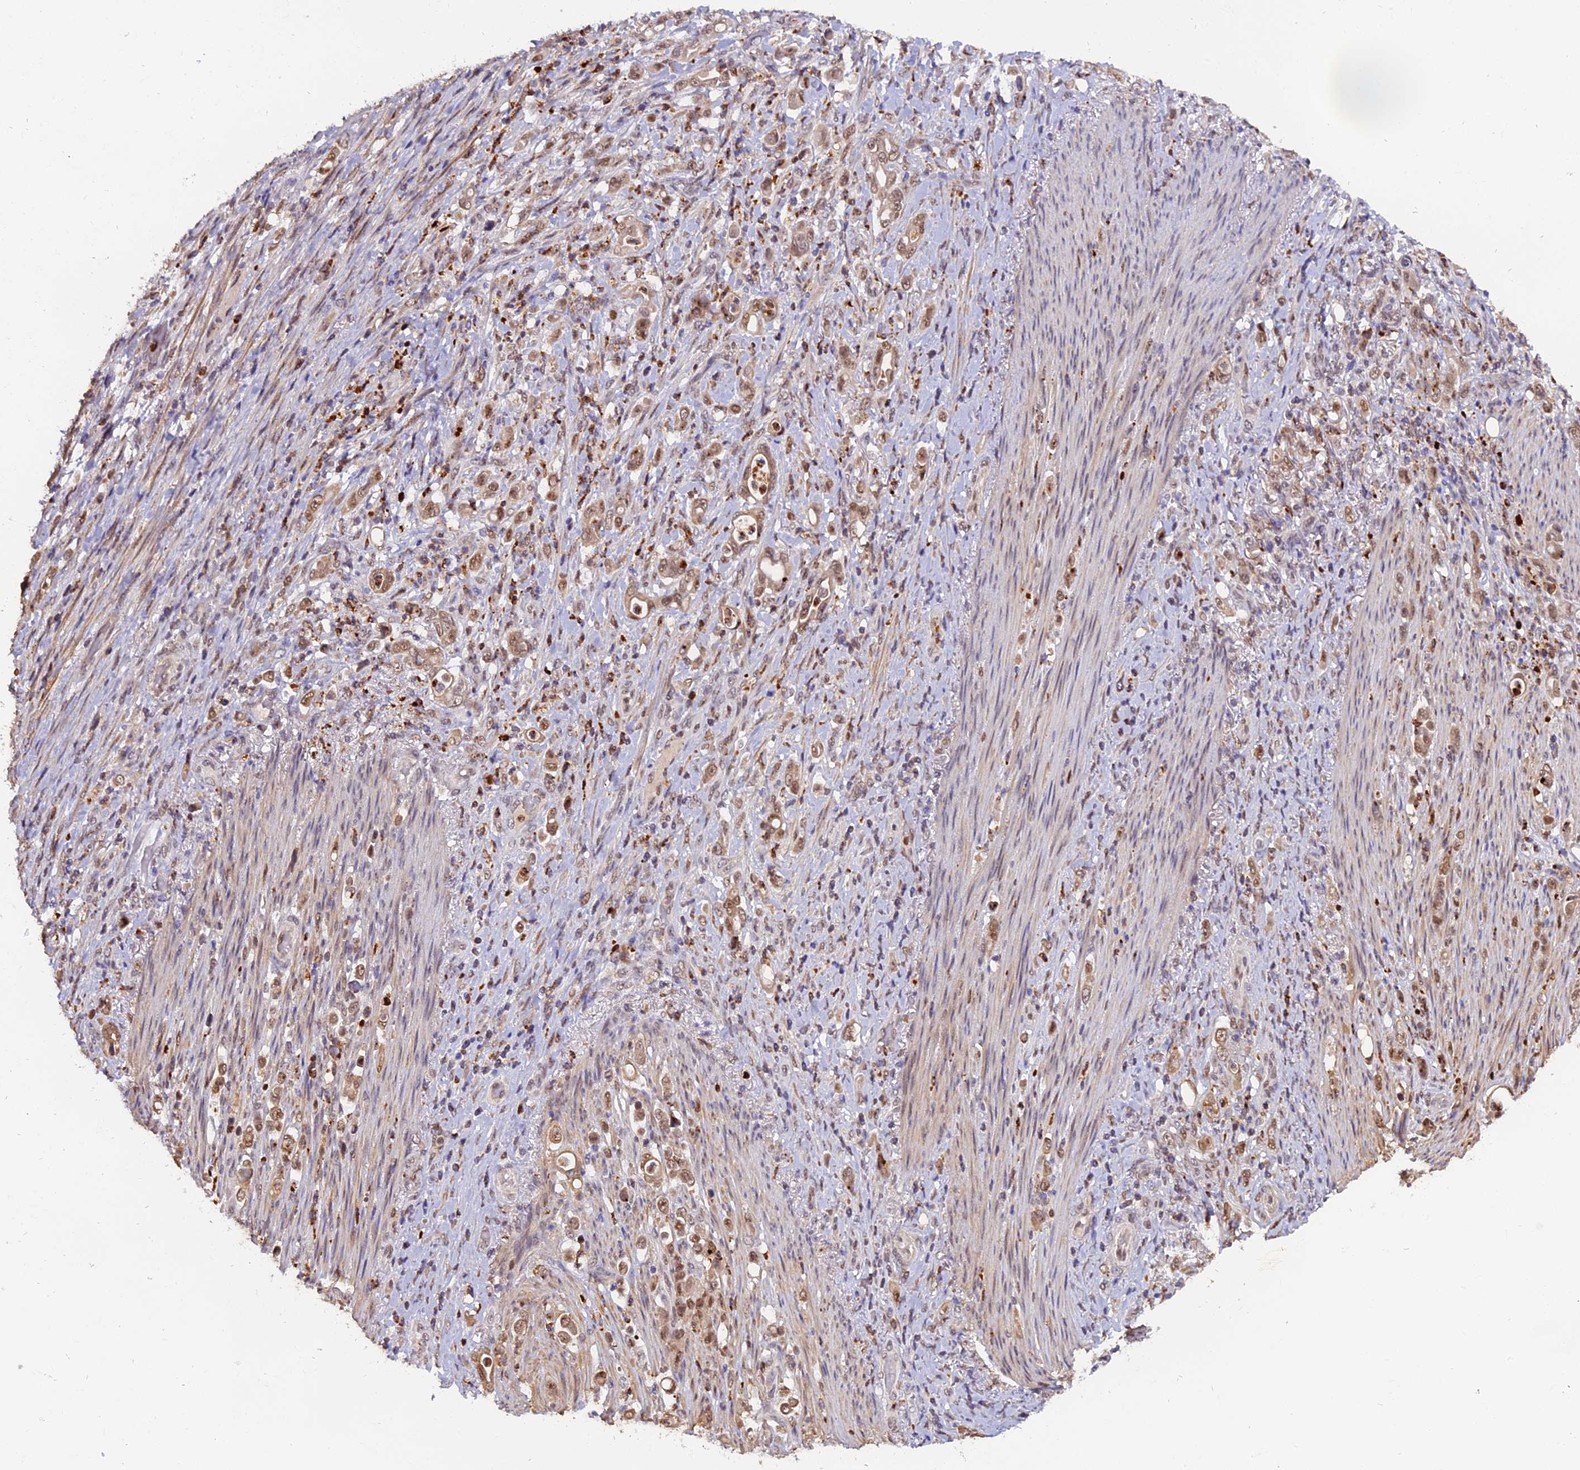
{"staining": {"intensity": "moderate", "quantity": ">75%", "location": "cytoplasmic/membranous,nuclear"}, "tissue": "stomach cancer", "cell_type": "Tumor cells", "image_type": "cancer", "snomed": [{"axis": "morphology", "description": "Normal tissue, NOS"}, {"axis": "morphology", "description": "Adenocarcinoma, NOS"}, {"axis": "topography", "description": "Stomach"}], "caption": "Immunohistochemistry image of neoplastic tissue: human stomach cancer stained using immunohistochemistry (IHC) reveals medium levels of moderate protein expression localized specifically in the cytoplasmic/membranous and nuclear of tumor cells, appearing as a cytoplasmic/membranous and nuclear brown color.", "gene": "FAM118B", "patient": {"sex": "female", "age": 79}}